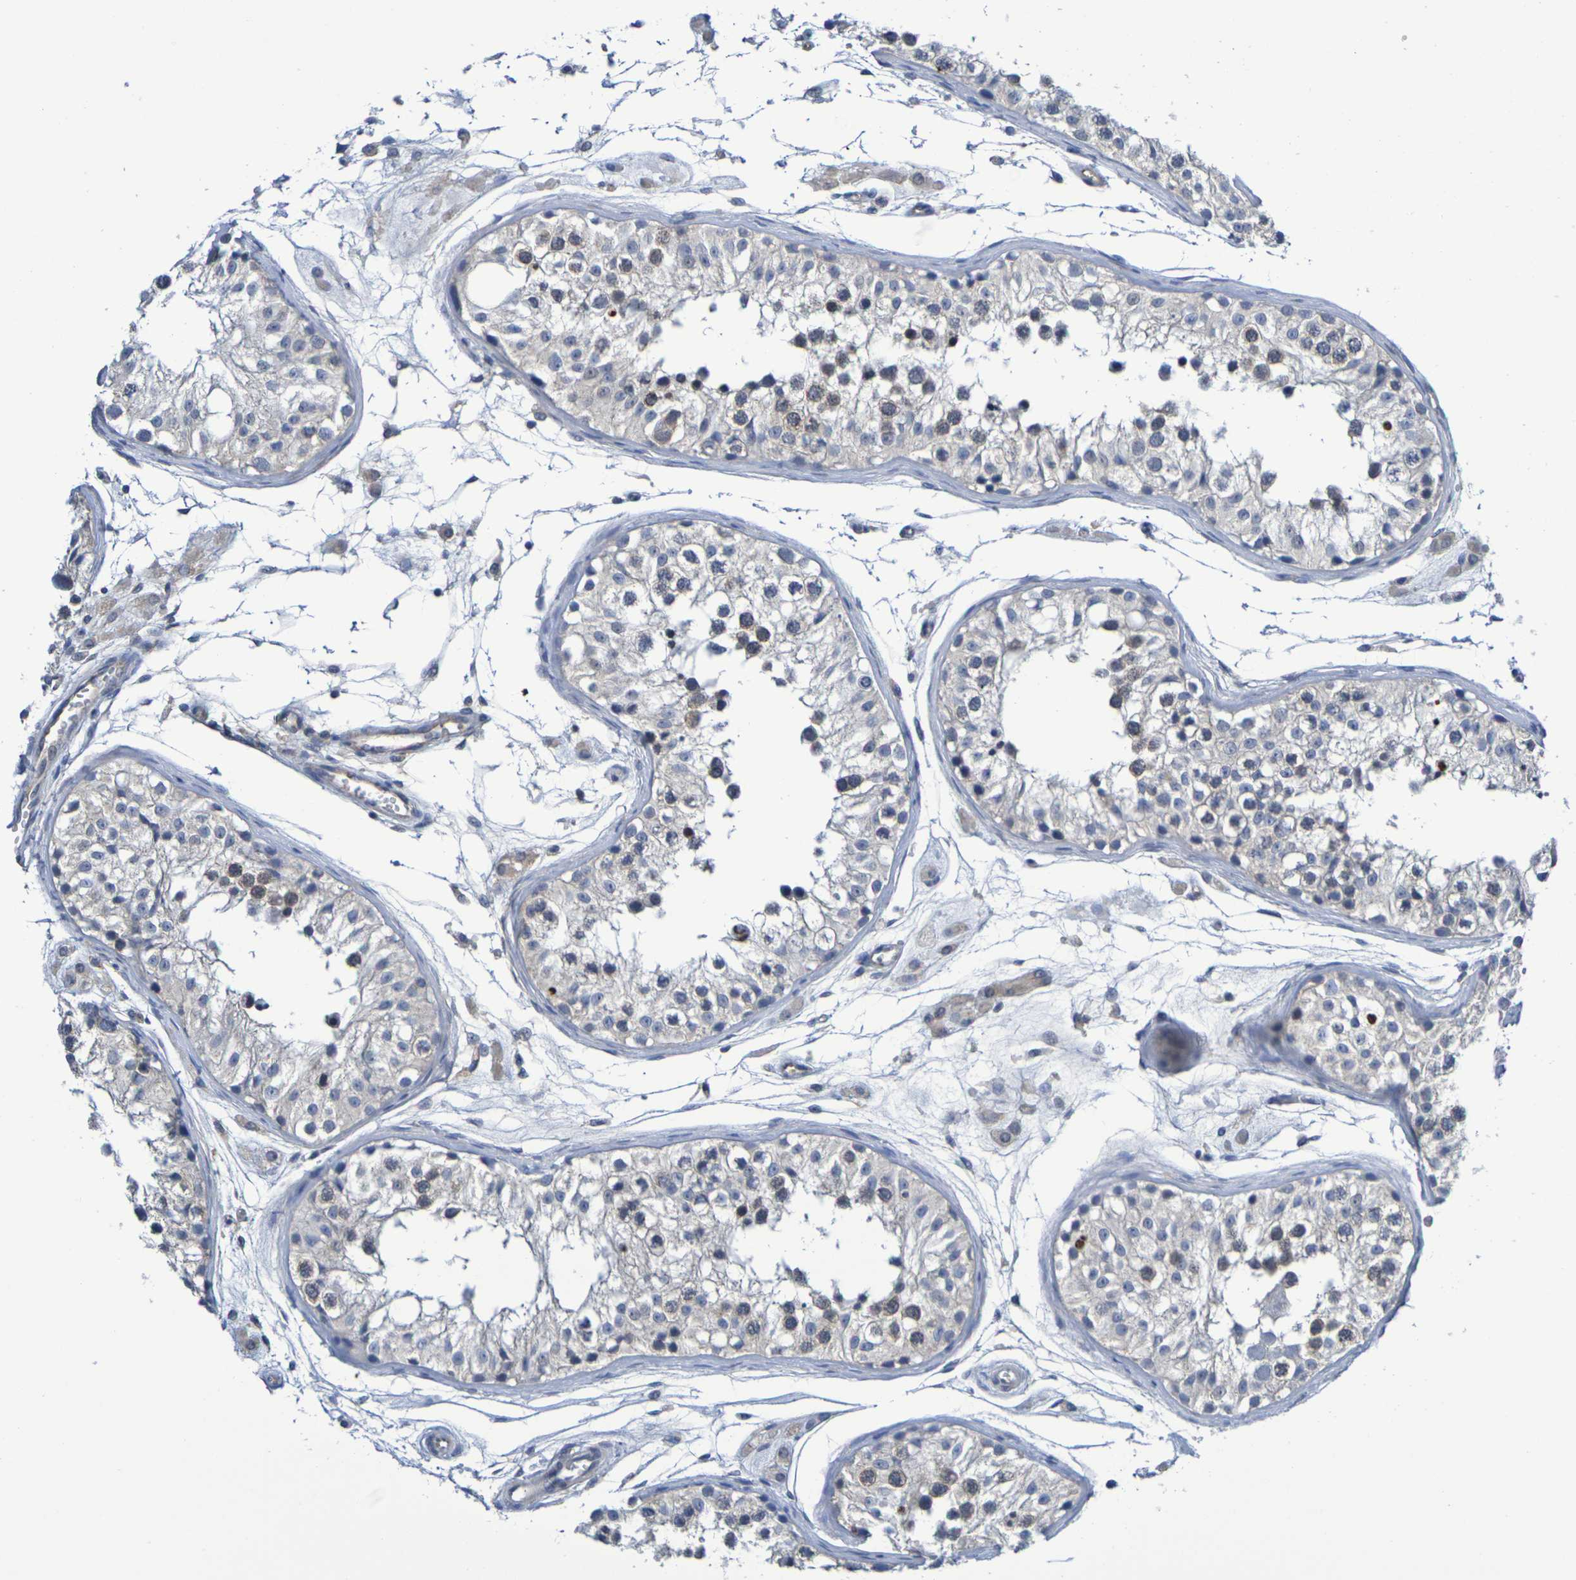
{"staining": {"intensity": "moderate", "quantity": "<25%", "location": "cytoplasmic/membranous,nuclear"}, "tissue": "testis", "cell_type": "Cells in seminiferous ducts", "image_type": "normal", "snomed": [{"axis": "morphology", "description": "Normal tissue, NOS"}, {"axis": "morphology", "description": "Adenocarcinoma, metastatic, NOS"}, {"axis": "topography", "description": "Testis"}], "caption": "IHC of unremarkable testis displays low levels of moderate cytoplasmic/membranous,nuclear expression in about <25% of cells in seminiferous ducts.", "gene": "CHRNB1", "patient": {"sex": "male", "age": 26}}